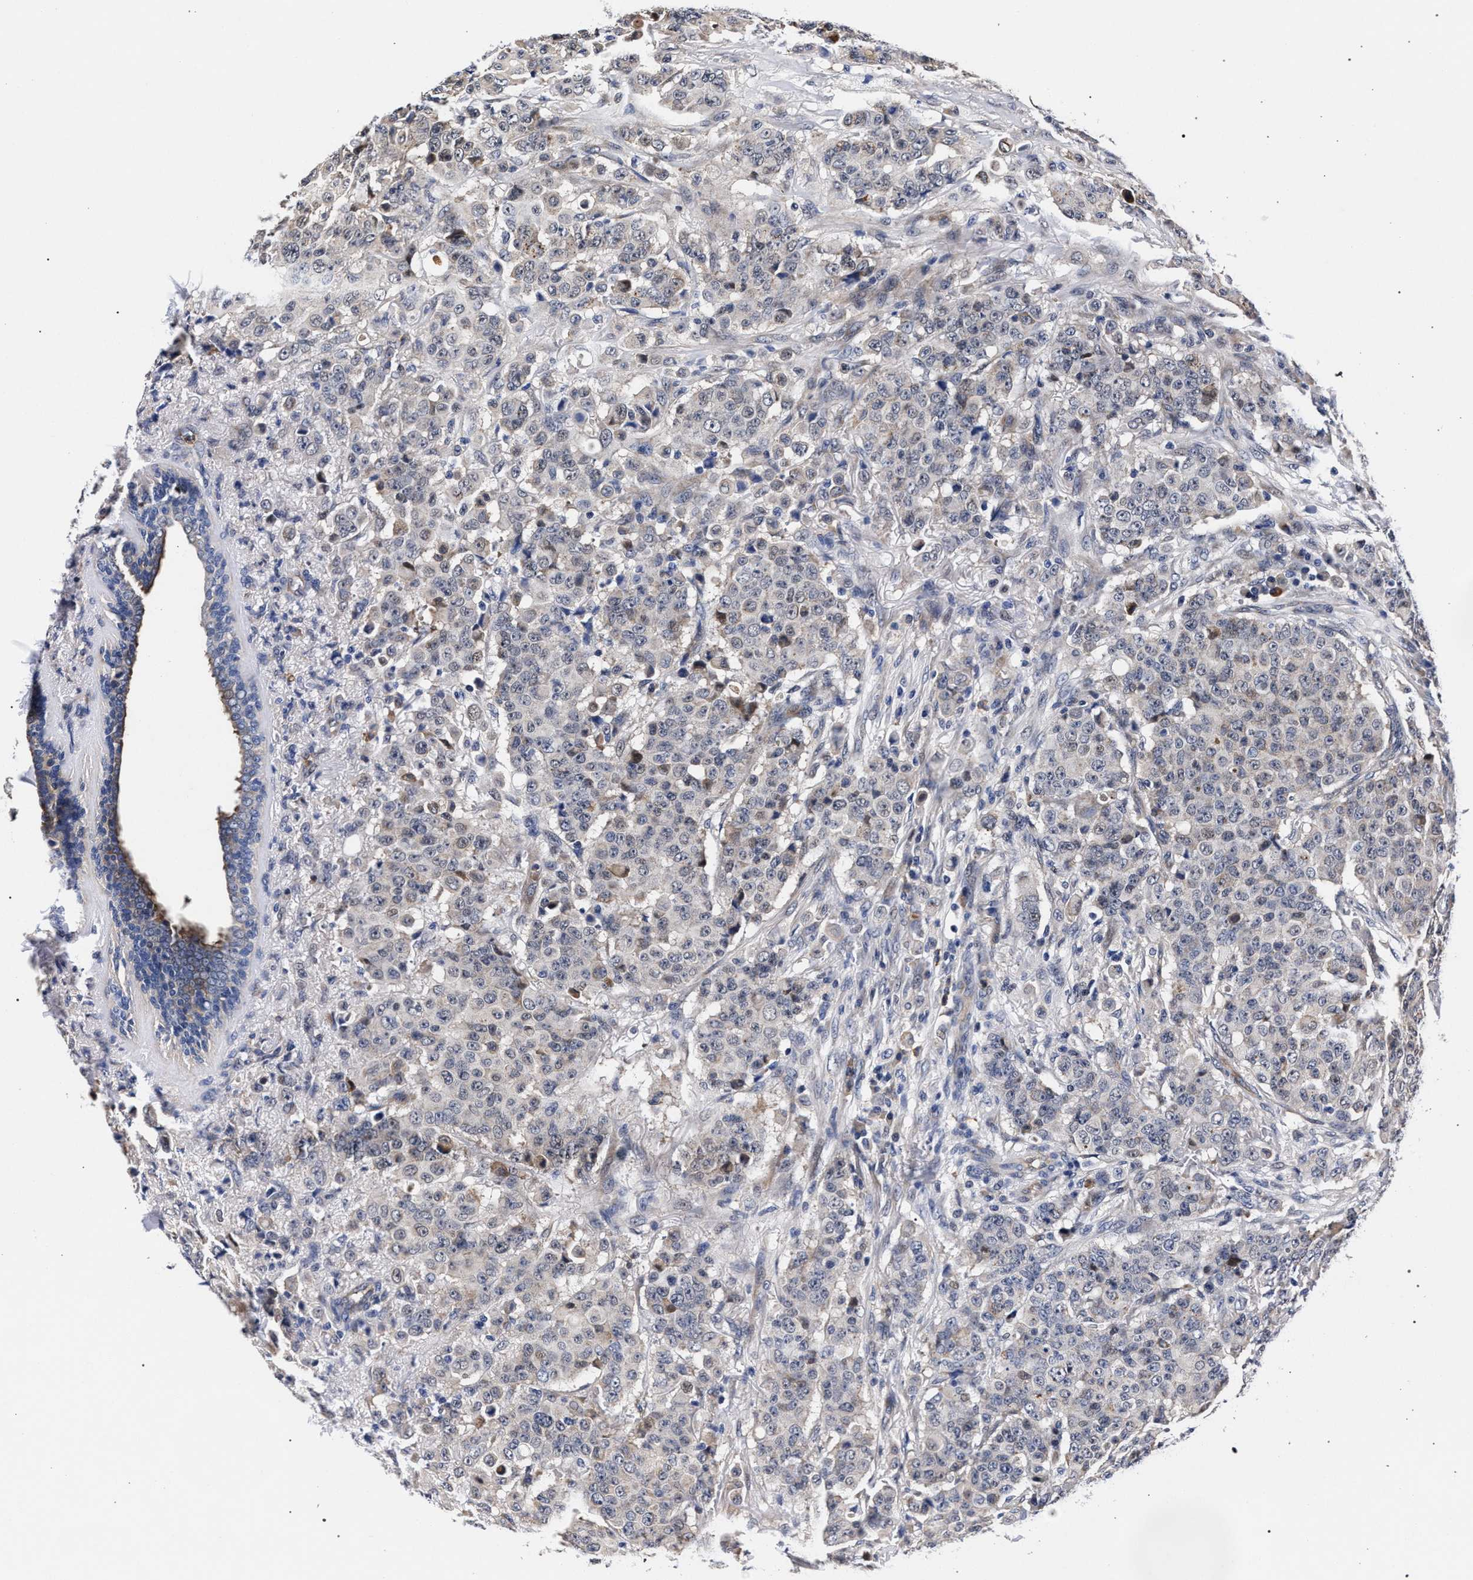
{"staining": {"intensity": "negative", "quantity": "none", "location": "none"}, "tissue": "breast cancer", "cell_type": "Tumor cells", "image_type": "cancer", "snomed": [{"axis": "morphology", "description": "Duct carcinoma"}, {"axis": "topography", "description": "Breast"}], "caption": "An immunohistochemistry image of infiltrating ductal carcinoma (breast) is shown. There is no staining in tumor cells of infiltrating ductal carcinoma (breast).", "gene": "ZNF462", "patient": {"sex": "female", "age": 40}}